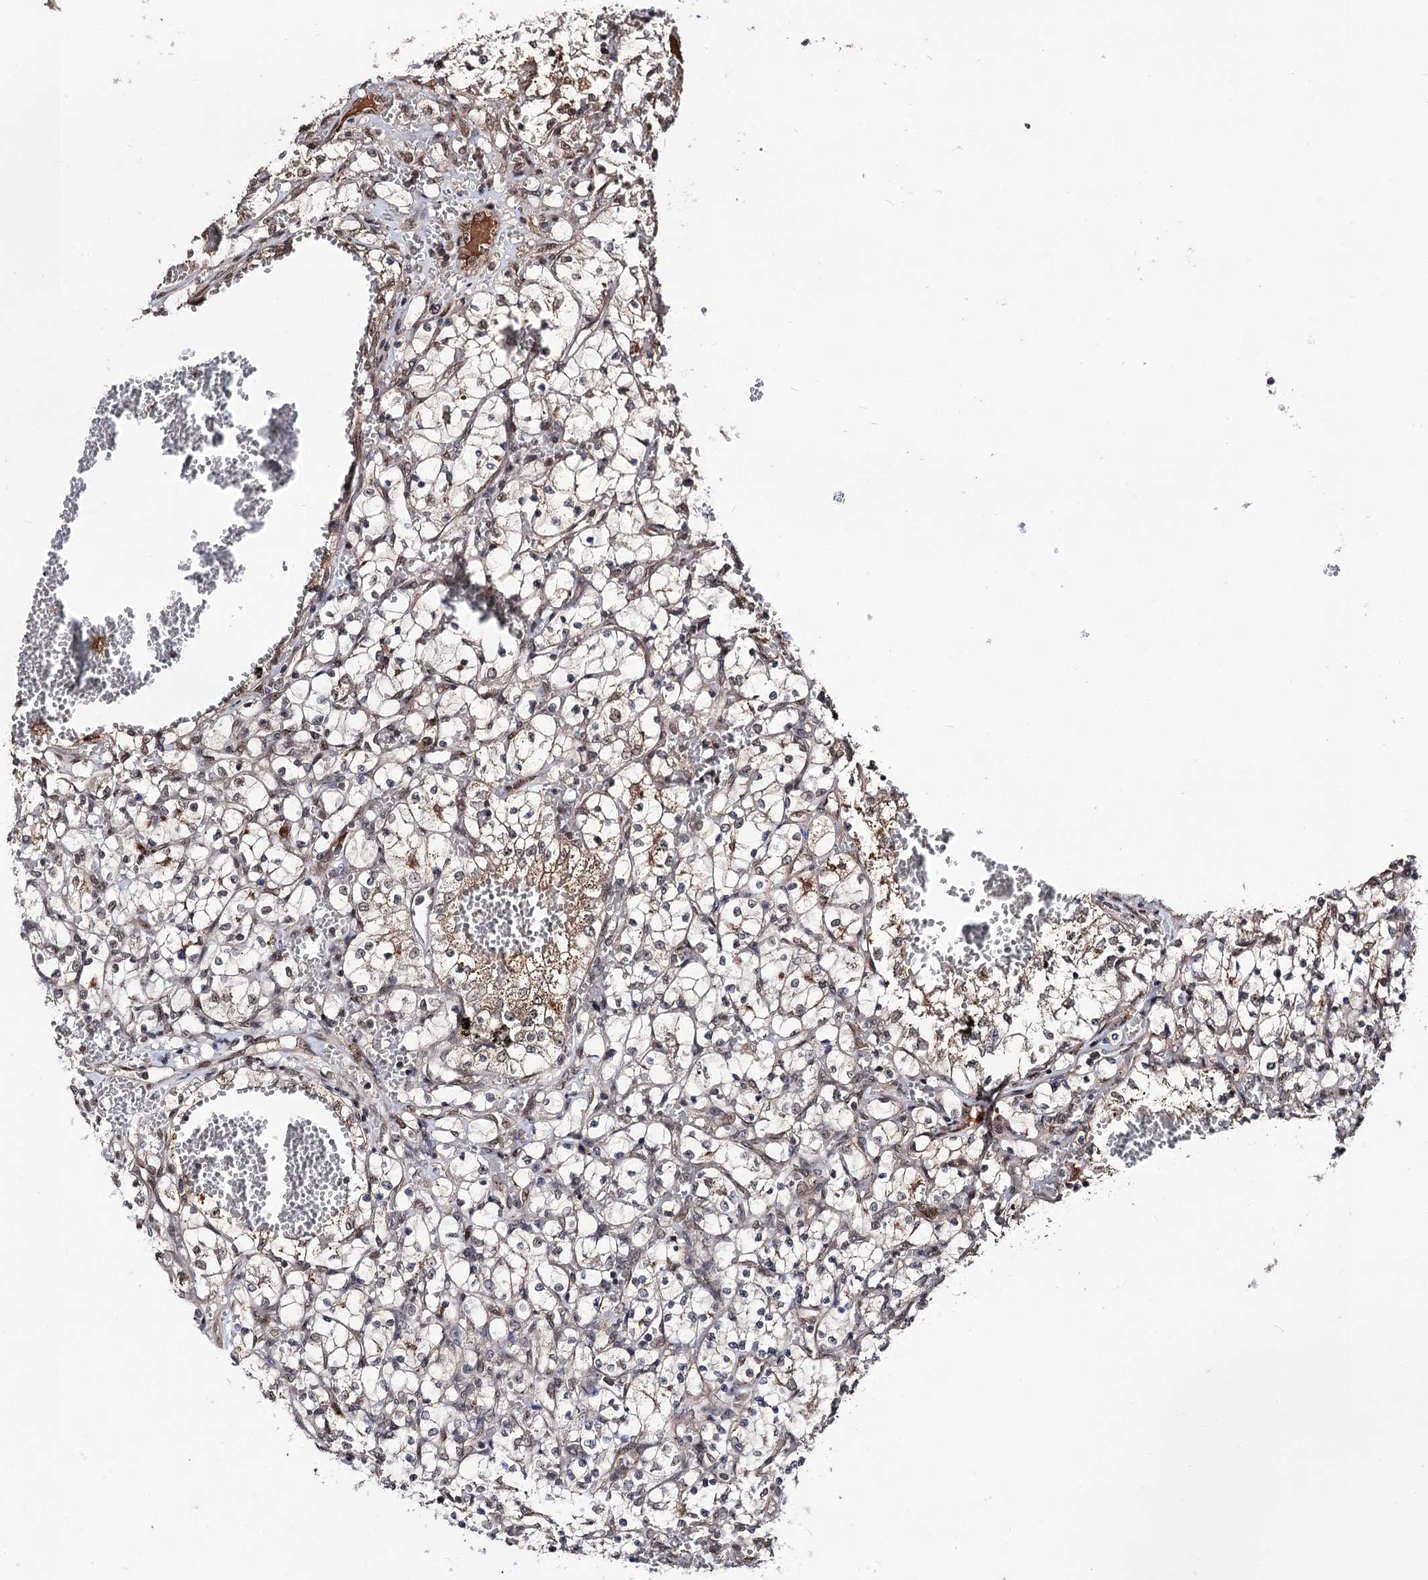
{"staining": {"intensity": "weak", "quantity": "25%-75%", "location": "cytoplasmic/membranous,nuclear"}, "tissue": "renal cancer", "cell_type": "Tumor cells", "image_type": "cancer", "snomed": [{"axis": "morphology", "description": "Adenocarcinoma, NOS"}, {"axis": "topography", "description": "Kidney"}], "caption": "Human adenocarcinoma (renal) stained with a protein marker displays weak staining in tumor cells.", "gene": "SFSWAP", "patient": {"sex": "female", "age": 69}}